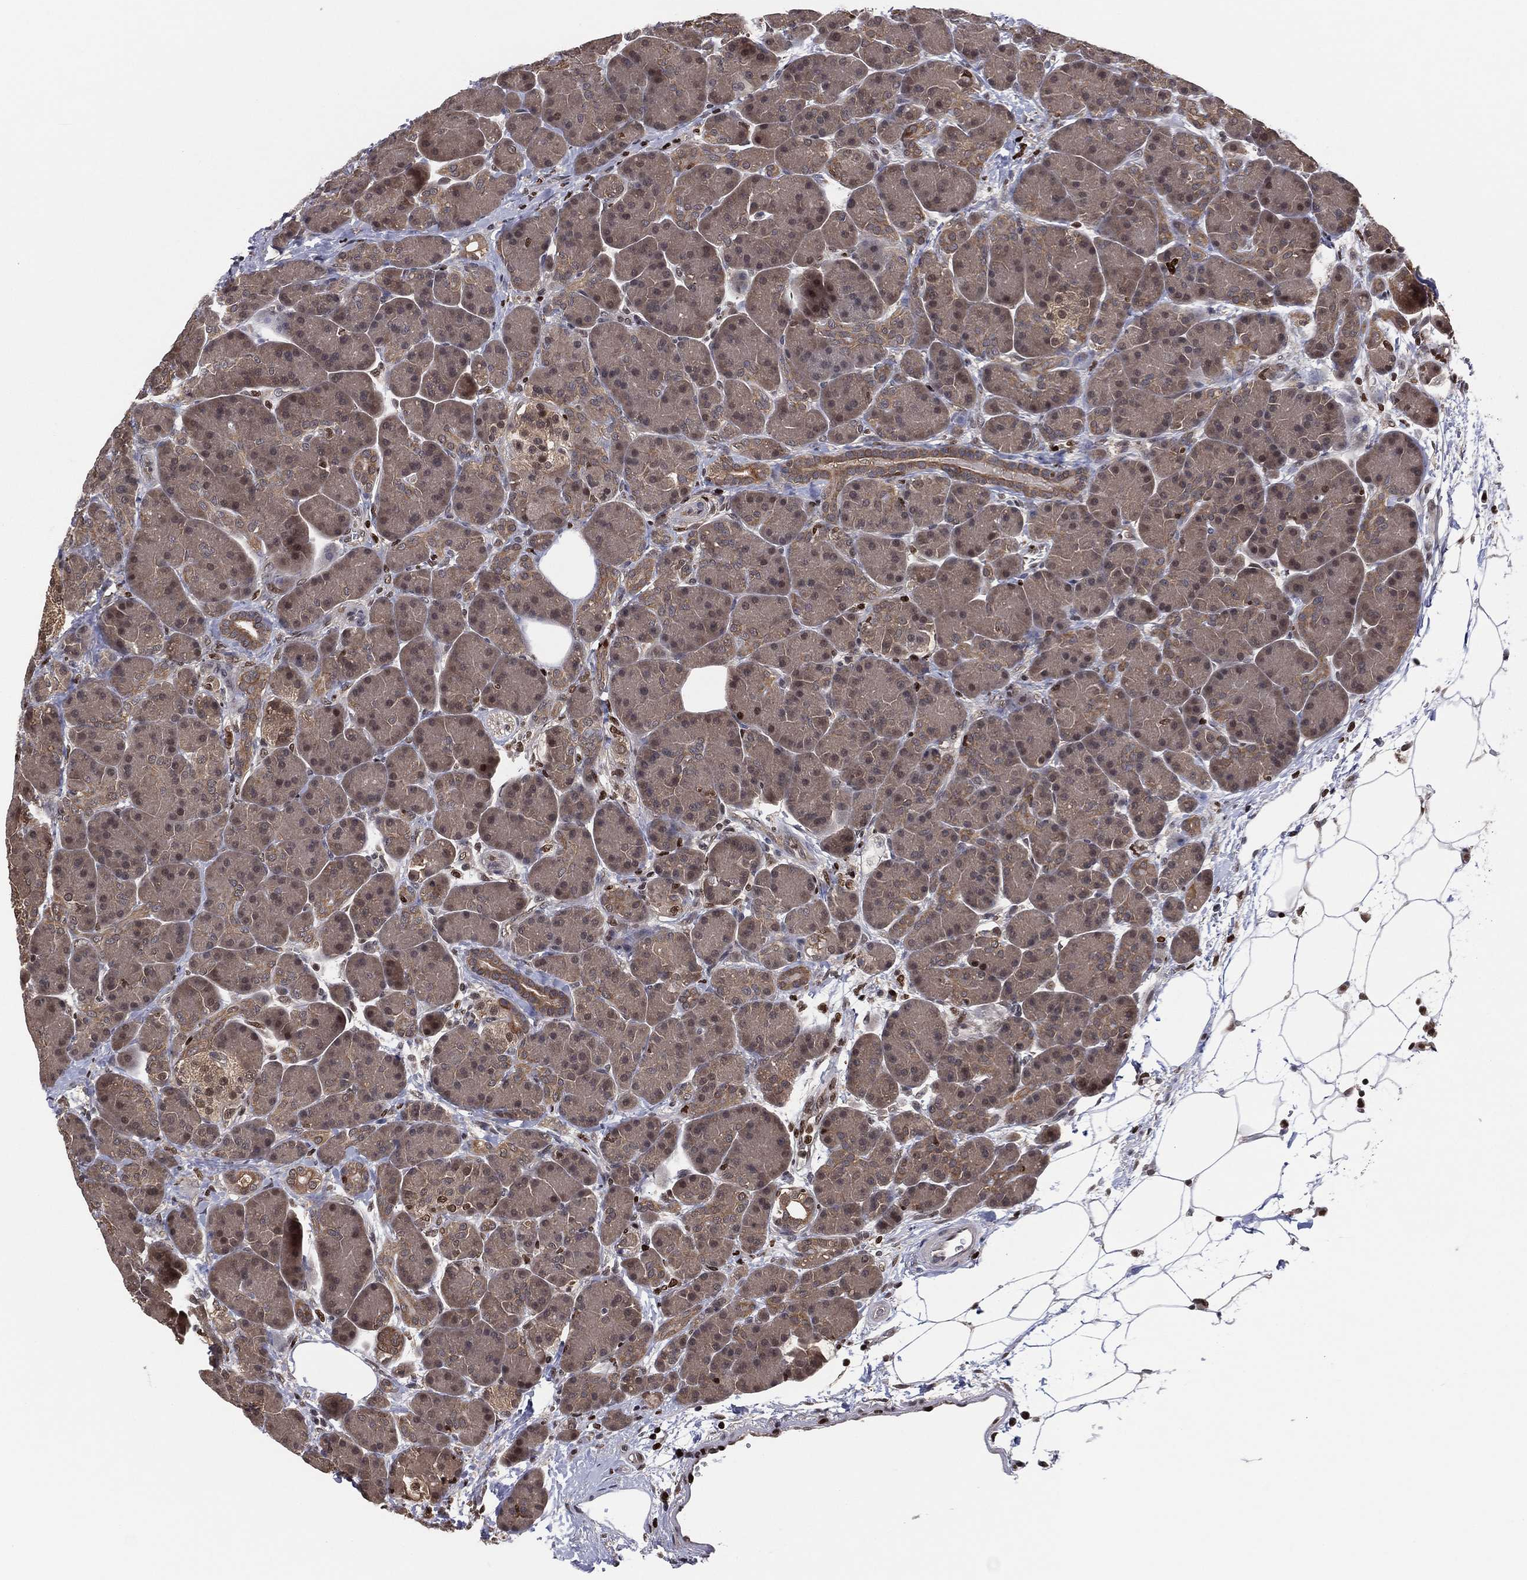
{"staining": {"intensity": "moderate", "quantity": "25%-75%", "location": "cytoplasmic/membranous,nuclear"}, "tissue": "pancreas", "cell_type": "Exocrine glandular cells", "image_type": "normal", "snomed": [{"axis": "morphology", "description": "Normal tissue, NOS"}, {"axis": "topography", "description": "Pancreas"}], "caption": "About 25%-75% of exocrine glandular cells in unremarkable human pancreas display moderate cytoplasmic/membranous,nuclear protein positivity as visualized by brown immunohistochemical staining.", "gene": "PSMA1", "patient": {"sex": "female", "age": 63}}